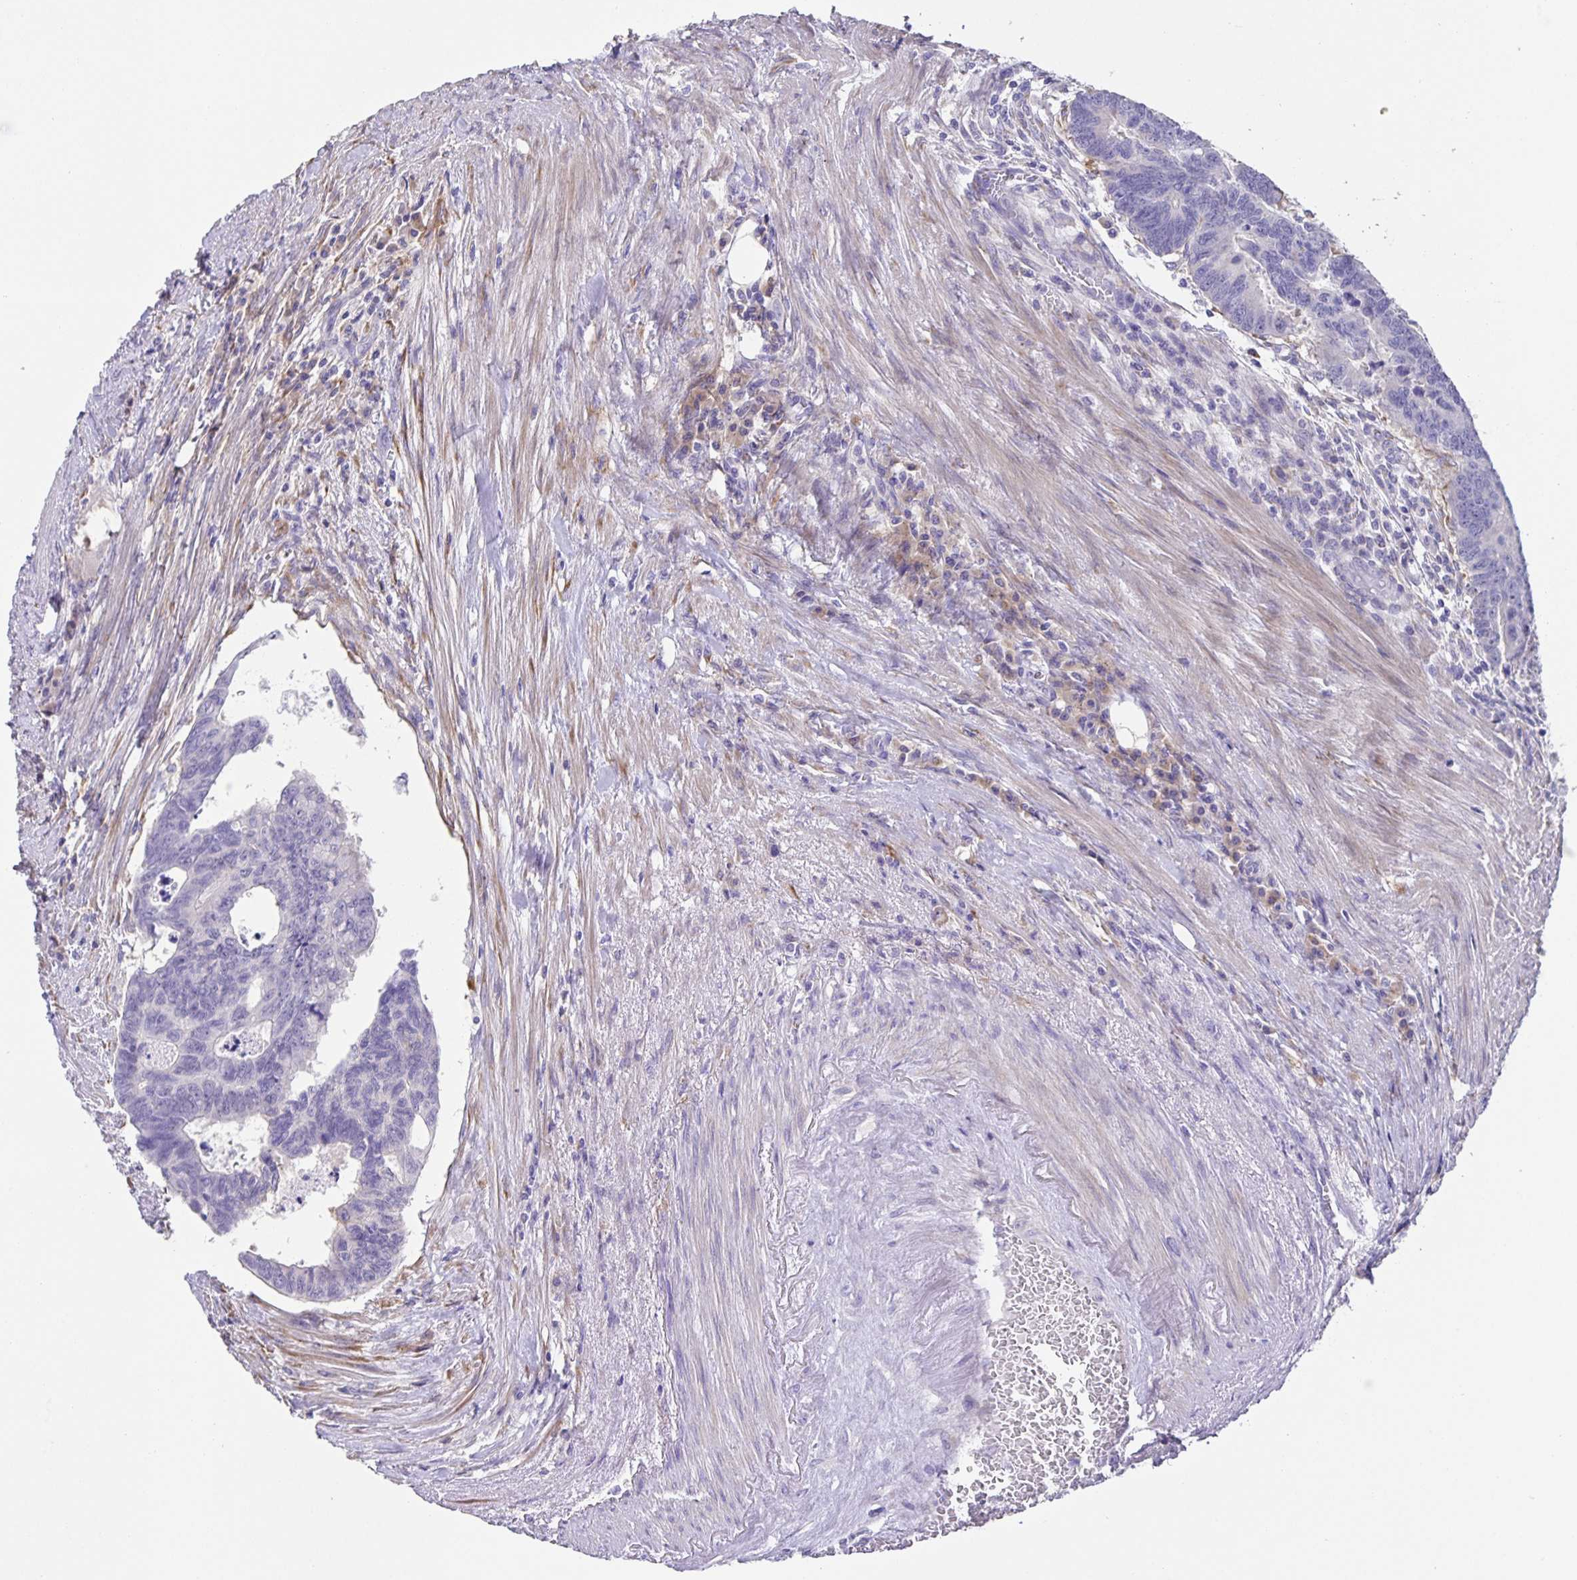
{"staining": {"intensity": "negative", "quantity": "none", "location": "none"}, "tissue": "colorectal cancer", "cell_type": "Tumor cells", "image_type": "cancer", "snomed": [{"axis": "morphology", "description": "Adenocarcinoma, NOS"}, {"axis": "topography", "description": "Colon"}], "caption": "Immunohistochemistry (IHC) image of neoplastic tissue: colorectal cancer (adenocarcinoma) stained with DAB demonstrates no significant protein positivity in tumor cells. (Stains: DAB immunohistochemistry with hematoxylin counter stain, Microscopy: brightfield microscopy at high magnification).", "gene": "PRR36", "patient": {"sex": "male", "age": 62}}